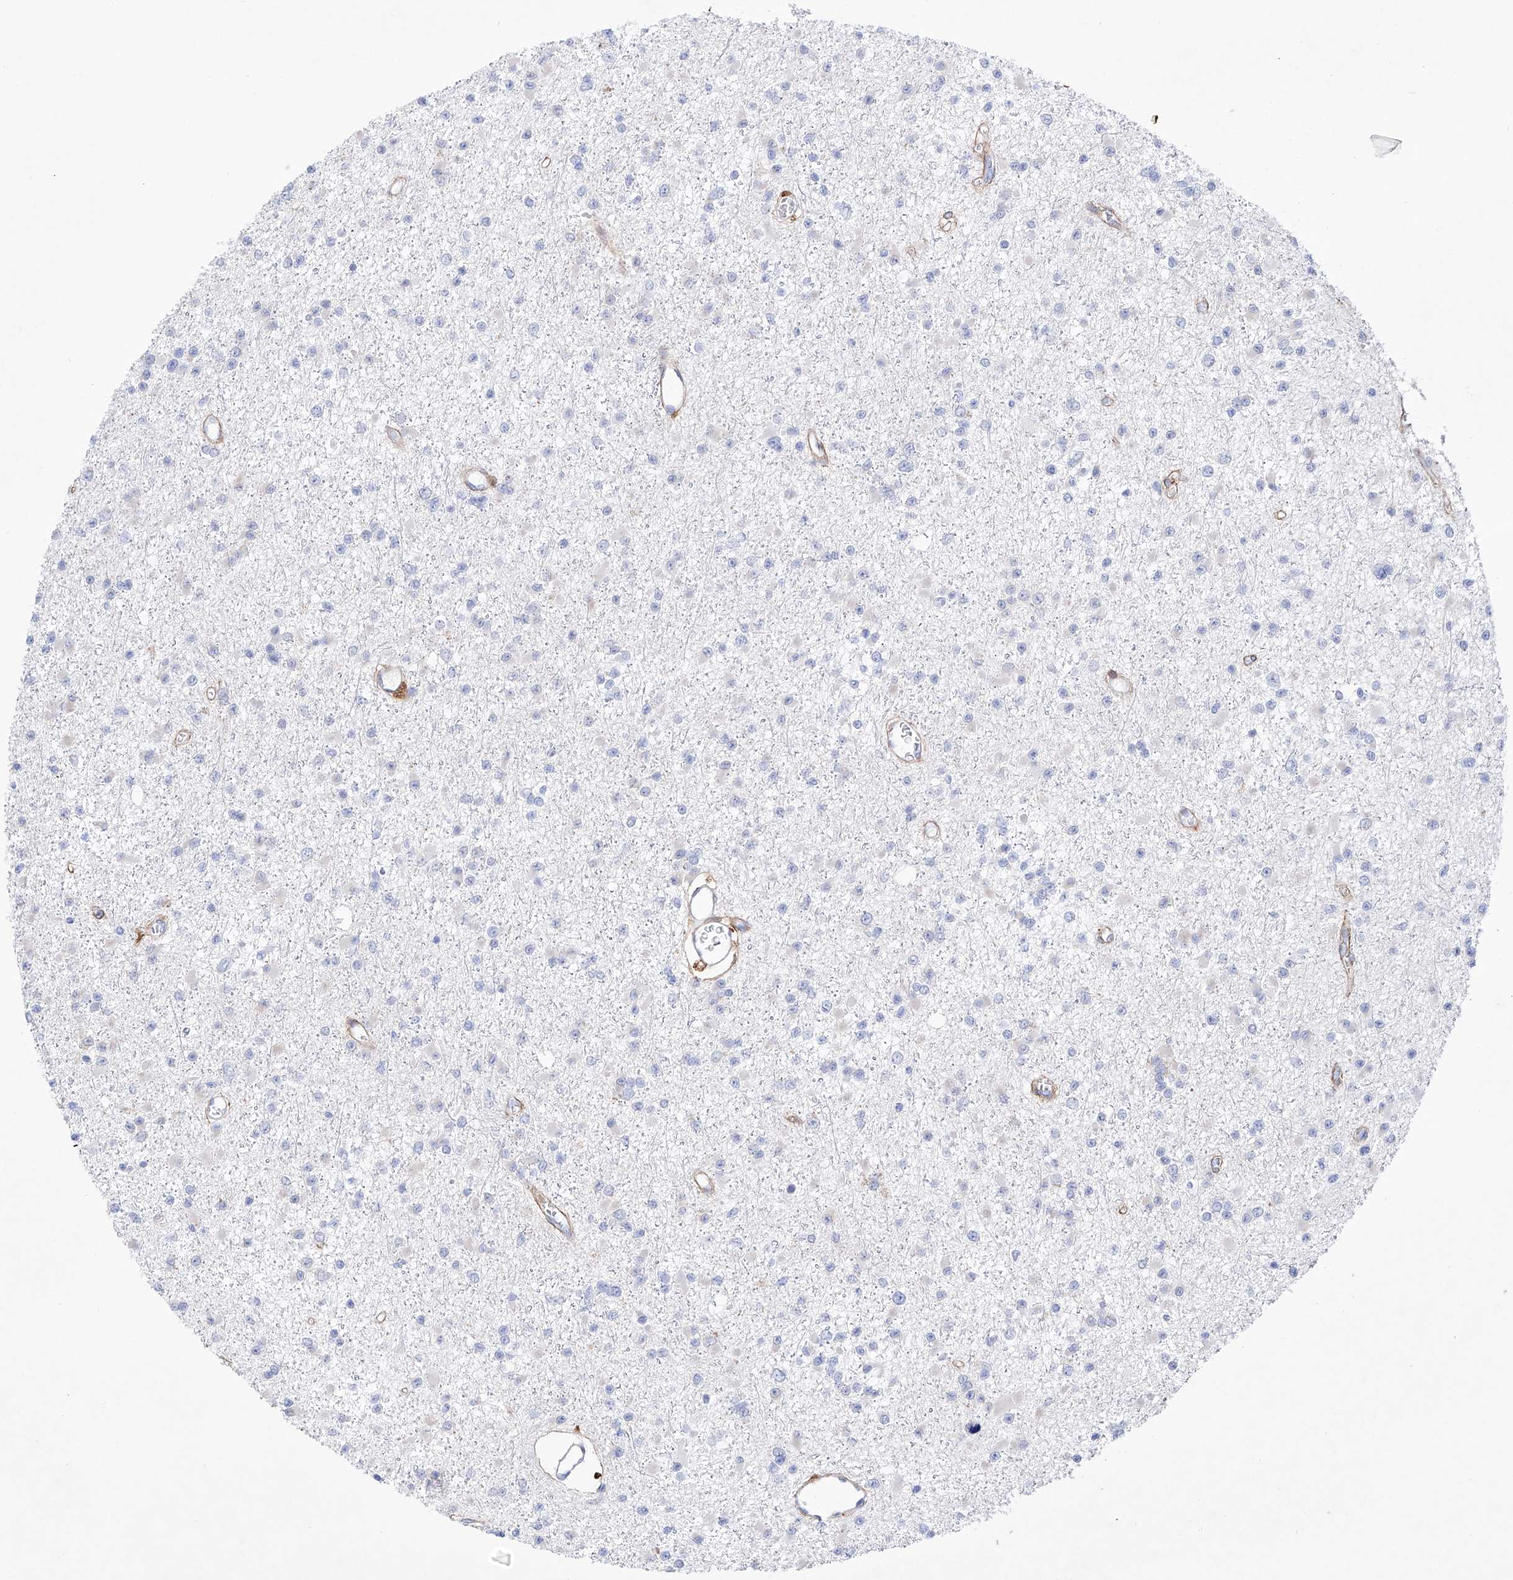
{"staining": {"intensity": "negative", "quantity": "none", "location": "none"}, "tissue": "glioma", "cell_type": "Tumor cells", "image_type": "cancer", "snomed": [{"axis": "morphology", "description": "Glioma, malignant, Low grade"}, {"axis": "topography", "description": "Brain"}], "caption": "Immunohistochemistry micrograph of neoplastic tissue: glioma stained with DAB (3,3'-diaminobenzidine) displays no significant protein positivity in tumor cells.", "gene": "LCLAT1", "patient": {"sex": "female", "age": 22}}